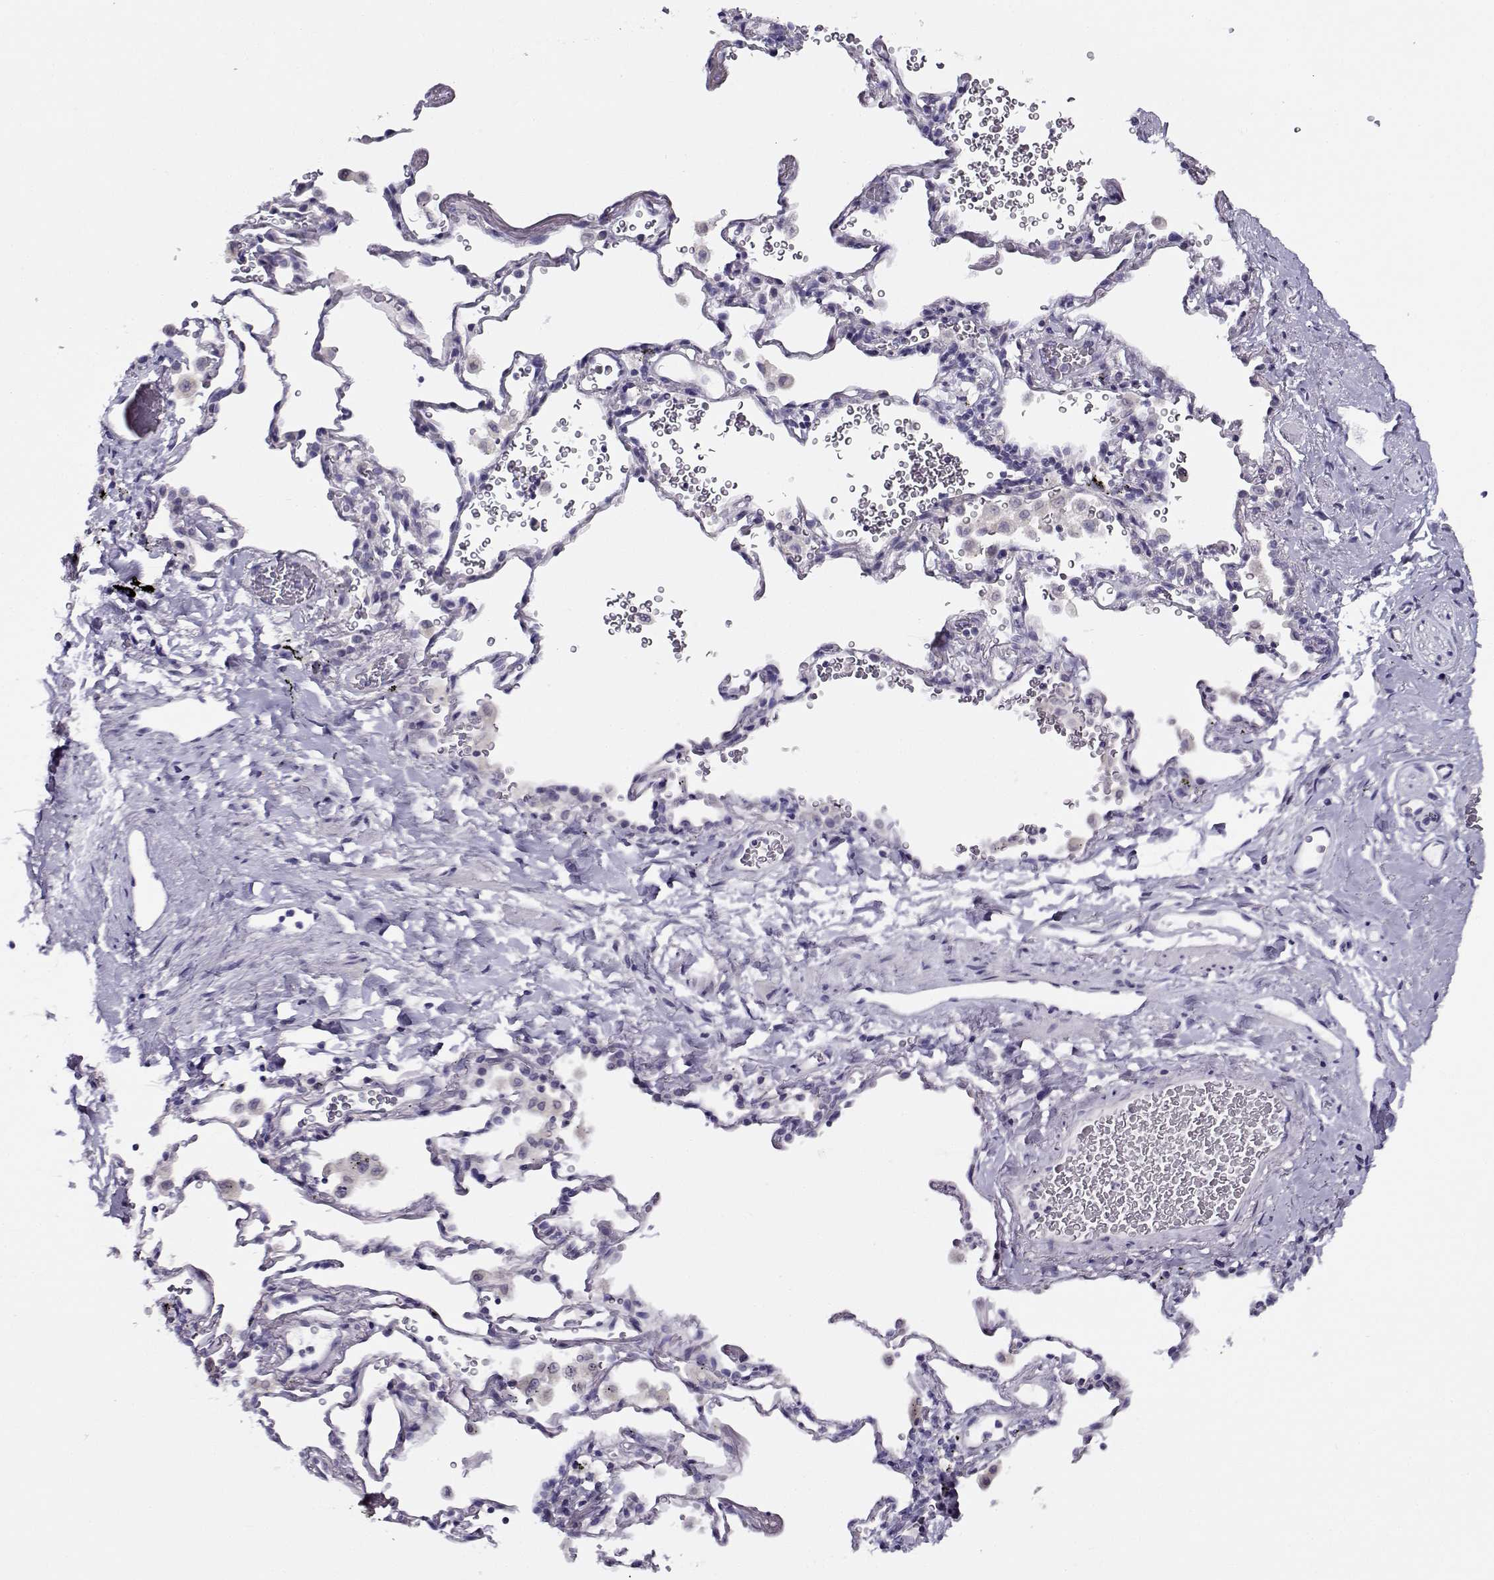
{"staining": {"intensity": "negative", "quantity": "none", "location": "none"}, "tissue": "soft tissue", "cell_type": "Fibroblasts", "image_type": "normal", "snomed": [{"axis": "morphology", "description": "Normal tissue, NOS"}, {"axis": "morphology", "description": "Adenocarcinoma, NOS"}, {"axis": "topography", "description": "Cartilage tissue"}, {"axis": "topography", "description": "Lung"}], "caption": "IHC micrograph of unremarkable soft tissue: human soft tissue stained with DAB (3,3'-diaminobenzidine) reveals no significant protein expression in fibroblasts. (DAB (3,3'-diaminobenzidine) immunohistochemistry (IHC) with hematoxylin counter stain).", "gene": "FEZF1", "patient": {"sex": "male", "age": 59}}